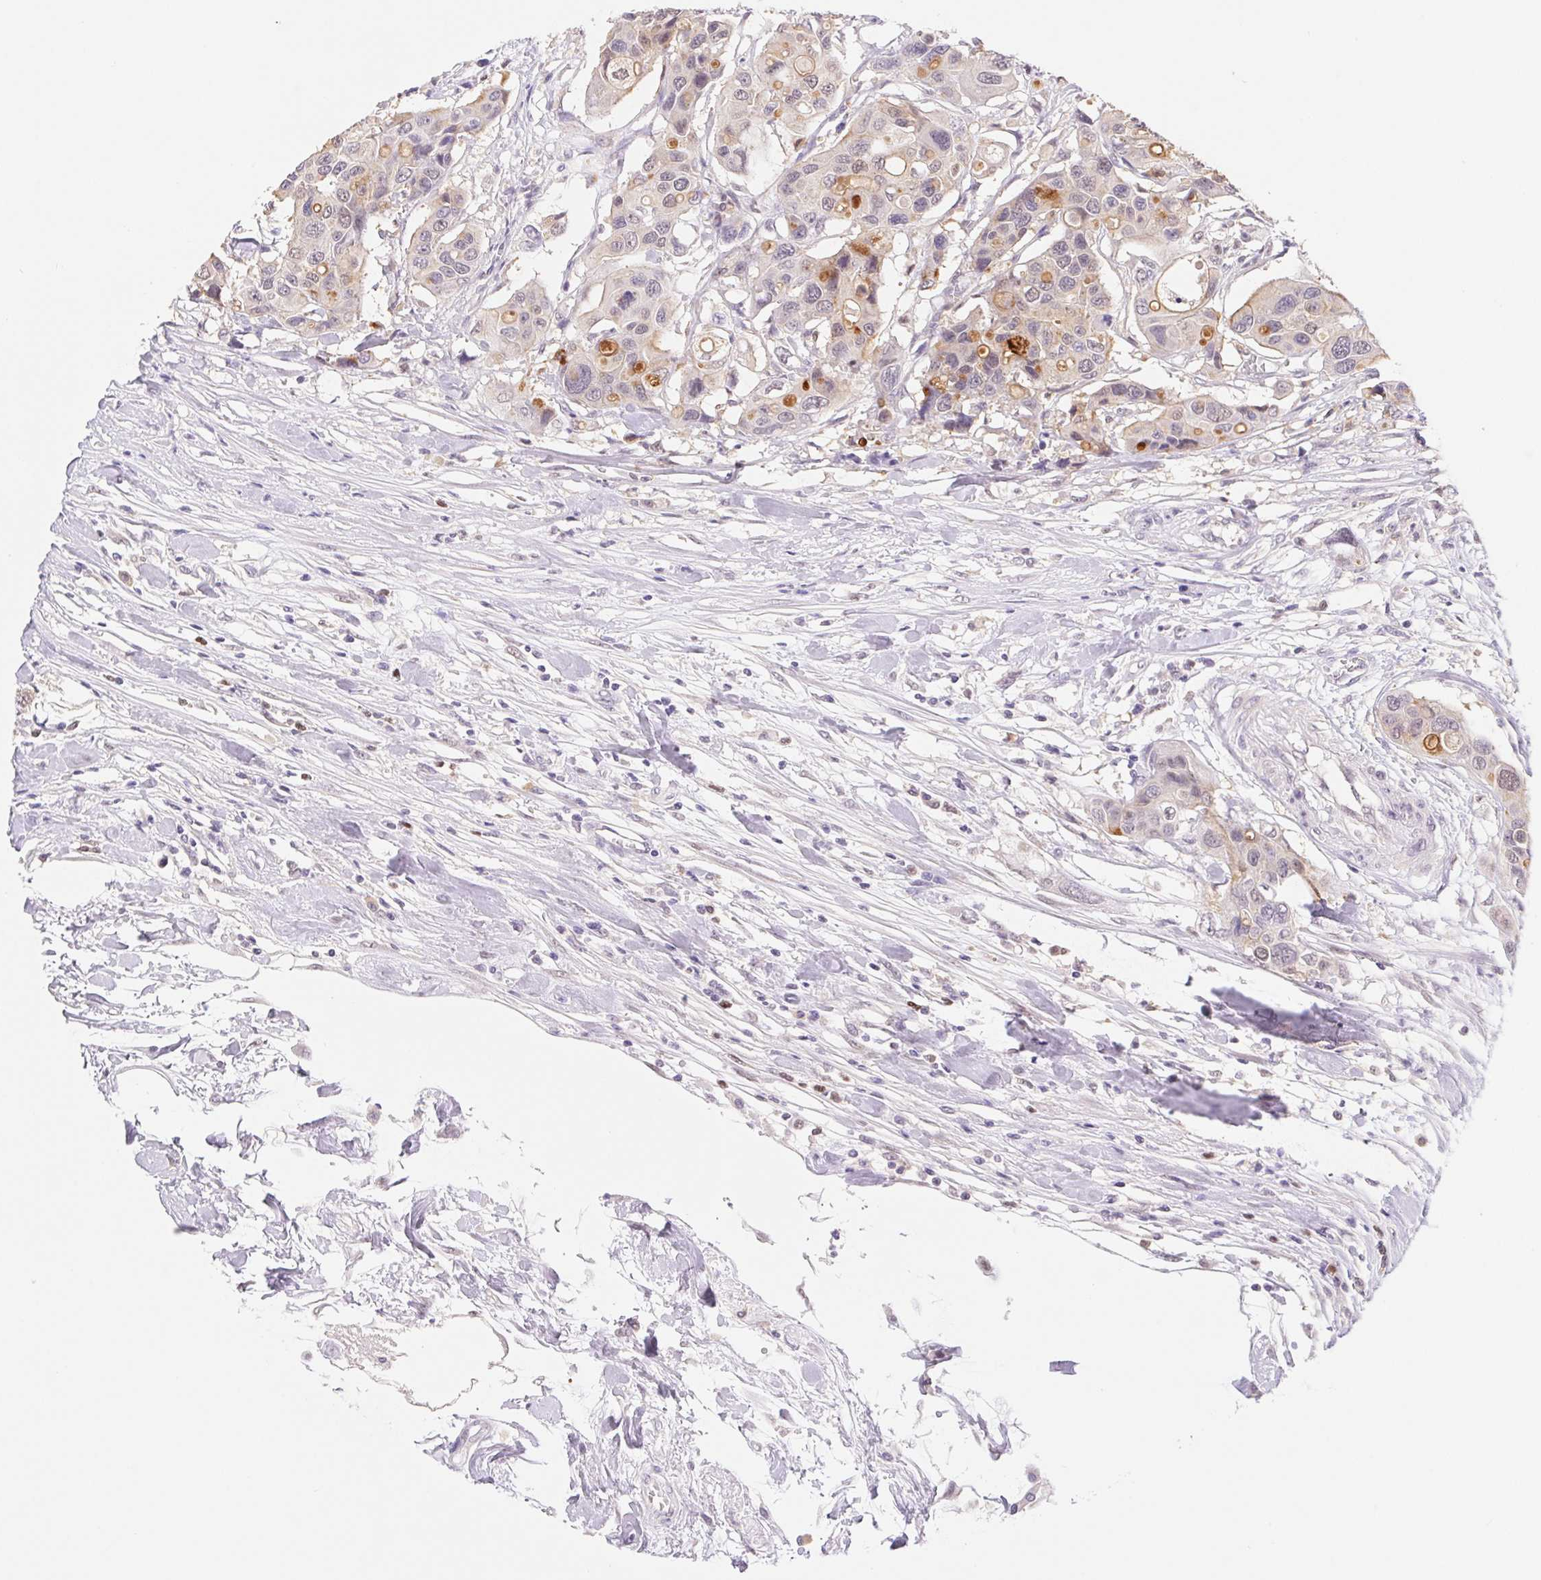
{"staining": {"intensity": "moderate", "quantity": "<25%", "location": "cytoplasmic/membranous"}, "tissue": "colorectal cancer", "cell_type": "Tumor cells", "image_type": "cancer", "snomed": [{"axis": "morphology", "description": "Adenocarcinoma, NOS"}, {"axis": "topography", "description": "Colon"}], "caption": "A brown stain highlights moderate cytoplasmic/membranous expression of a protein in colorectal cancer (adenocarcinoma) tumor cells. (DAB IHC, brown staining for protein, blue staining for nuclei).", "gene": "L3MBTL4", "patient": {"sex": "male", "age": 77}}